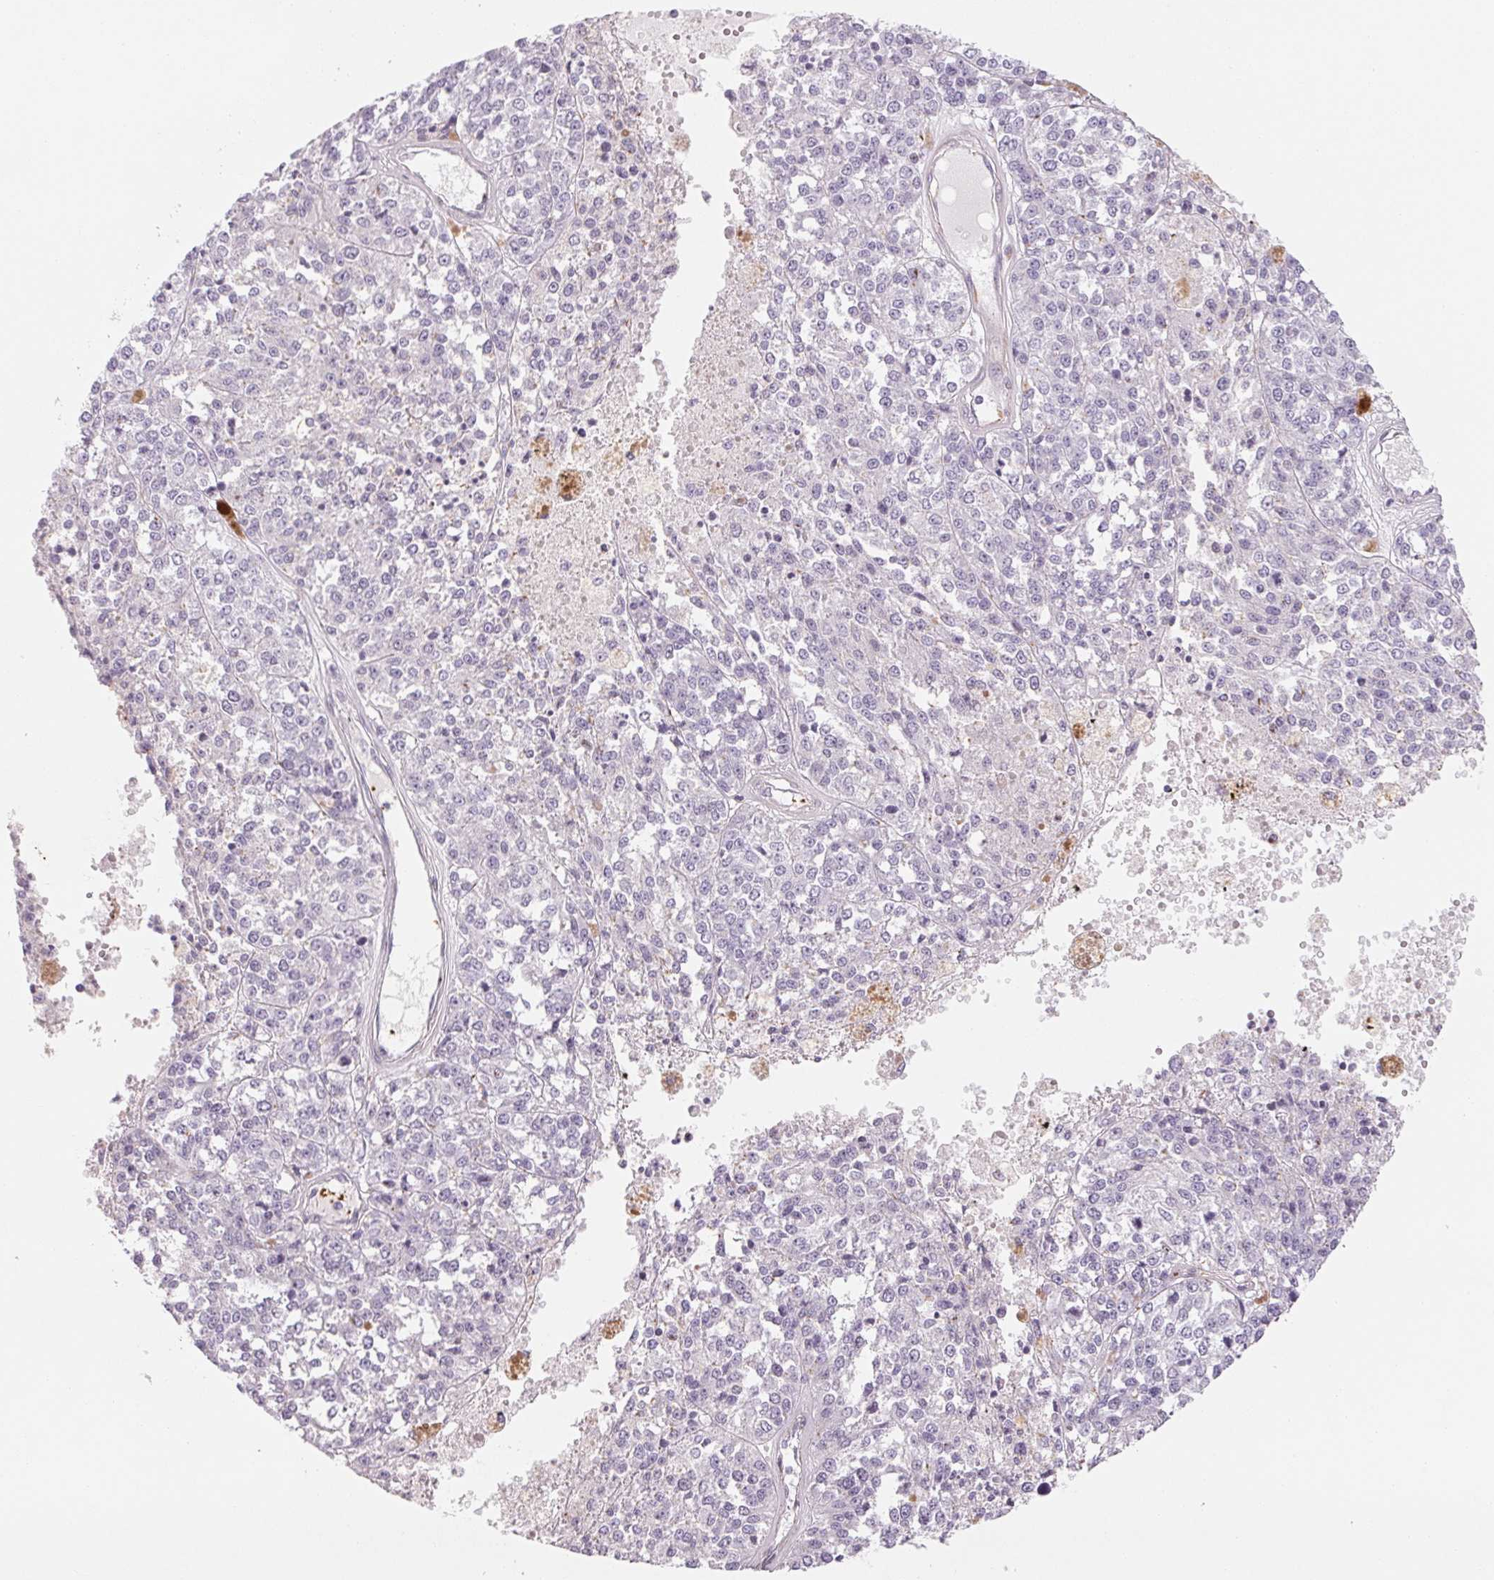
{"staining": {"intensity": "negative", "quantity": "none", "location": "none"}, "tissue": "melanoma", "cell_type": "Tumor cells", "image_type": "cancer", "snomed": [{"axis": "morphology", "description": "Malignant melanoma, Metastatic site"}, {"axis": "topography", "description": "Lymph node"}], "caption": "Melanoma stained for a protein using IHC shows no positivity tumor cells.", "gene": "ANKRD13B", "patient": {"sex": "female", "age": 64}}